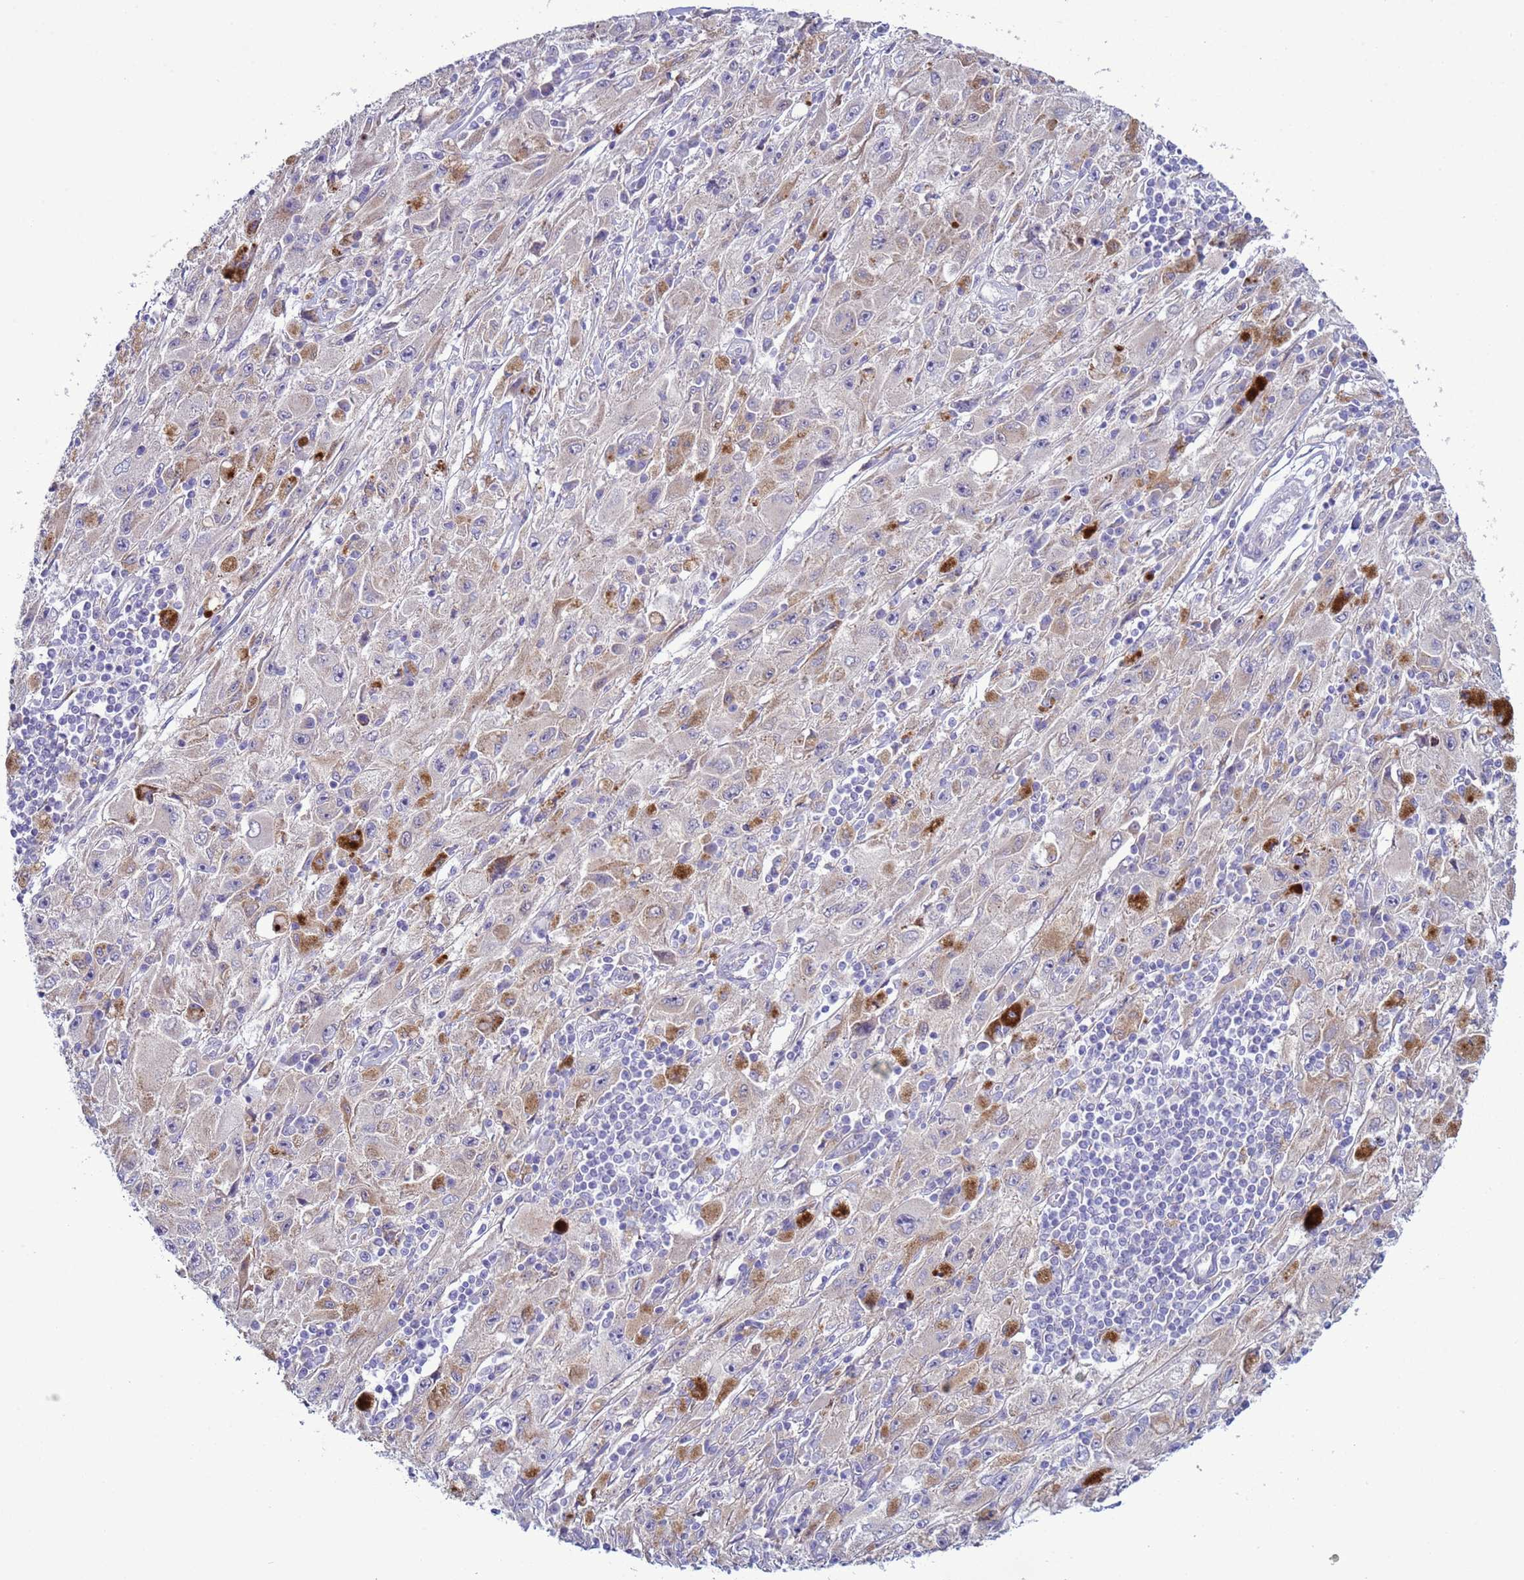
{"staining": {"intensity": "negative", "quantity": "none", "location": "none"}, "tissue": "melanoma", "cell_type": "Tumor cells", "image_type": "cancer", "snomed": [{"axis": "morphology", "description": "Malignant melanoma, Metastatic site"}, {"axis": "topography", "description": "Skin"}], "caption": "Immunohistochemistry (IHC) histopathology image of neoplastic tissue: human malignant melanoma (metastatic site) stained with DAB (3,3'-diaminobenzidine) shows no significant protein staining in tumor cells.", "gene": "ABHD17B", "patient": {"sex": "male", "age": 53}}